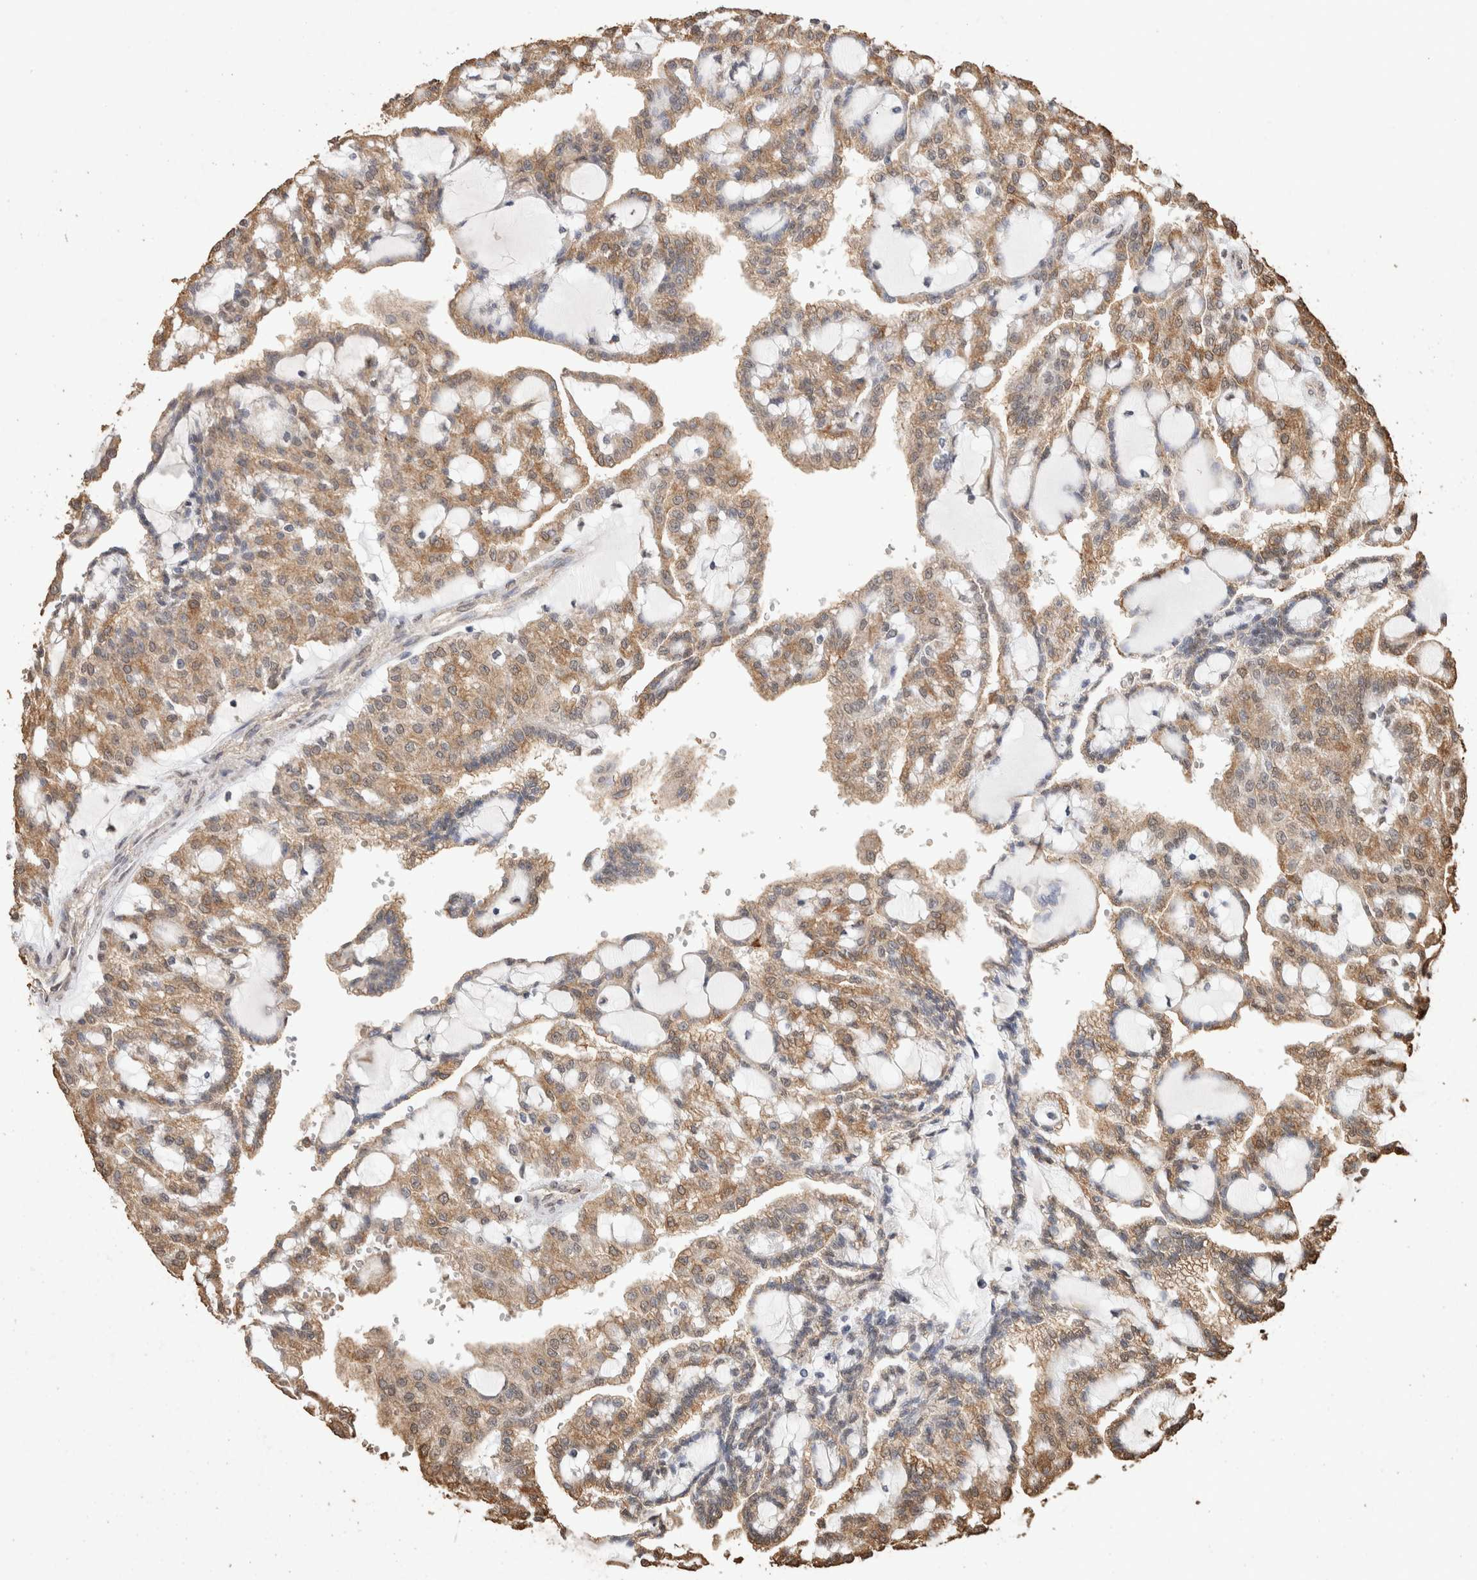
{"staining": {"intensity": "moderate", "quantity": ">75%", "location": "cytoplasmic/membranous"}, "tissue": "renal cancer", "cell_type": "Tumor cells", "image_type": "cancer", "snomed": [{"axis": "morphology", "description": "Adenocarcinoma, NOS"}, {"axis": "topography", "description": "Kidney"}], "caption": "The photomicrograph exhibits a brown stain indicating the presence of a protein in the cytoplasmic/membranous of tumor cells in adenocarcinoma (renal). (DAB (3,3'-diaminobenzidine) IHC, brown staining for protein, blue staining for nuclei).", "gene": "CX3CL1", "patient": {"sex": "male", "age": 63}}